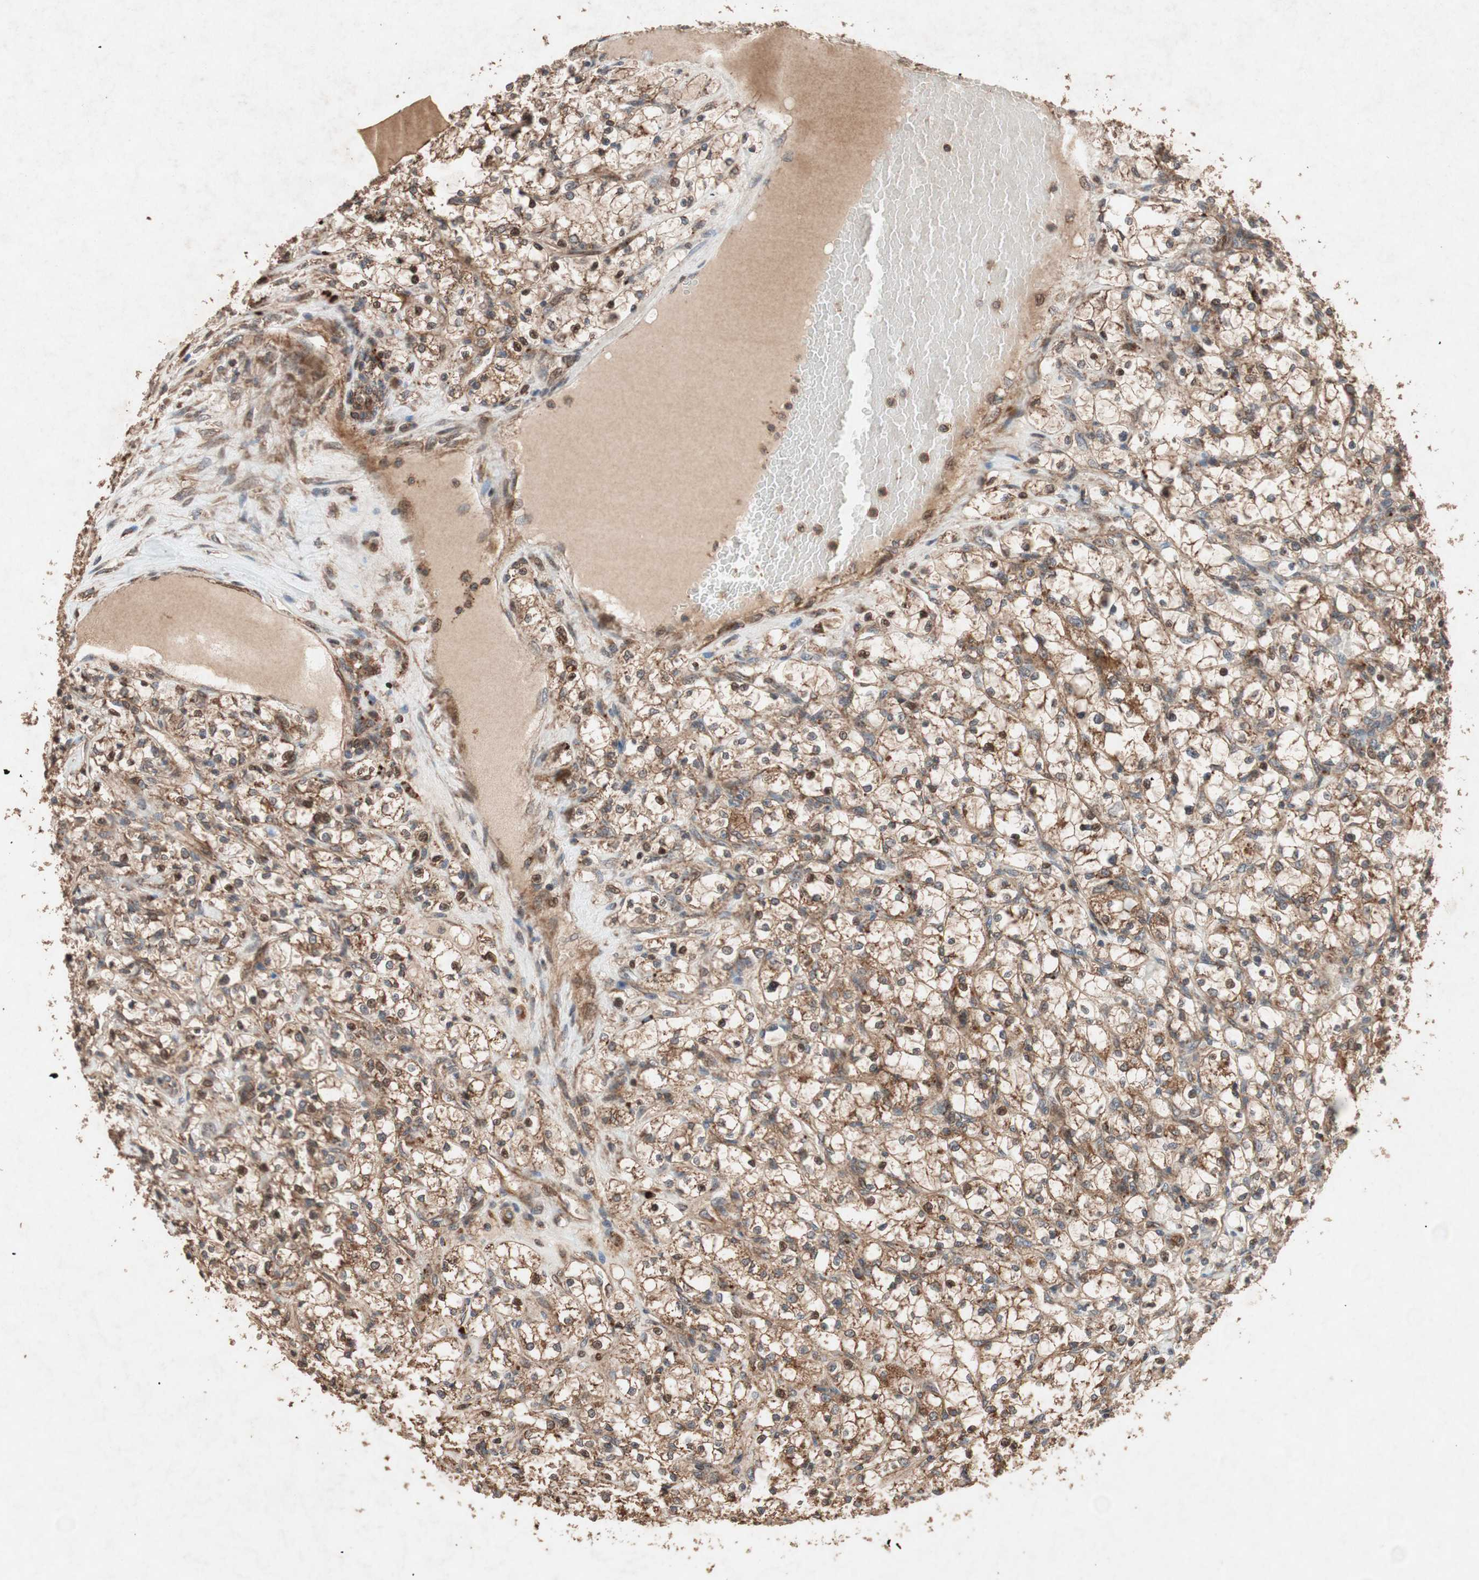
{"staining": {"intensity": "strong", "quantity": ">75%", "location": "cytoplasmic/membranous,nuclear"}, "tissue": "renal cancer", "cell_type": "Tumor cells", "image_type": "cancer", "snomed": [{"axis": "morphology", "description": "Adenocarcinoma, NOS"}, {"axis": "topography", "description": "Kidney"}], "caption": "Adenocarcinoma (renal) stained with a brown dye shows strong cytoplasmic/membranous and nuclear positive staining in approximately >75% of tumor cells.", "gene": "RAB1A", "patient": {"sex": "female", "age": 69}}